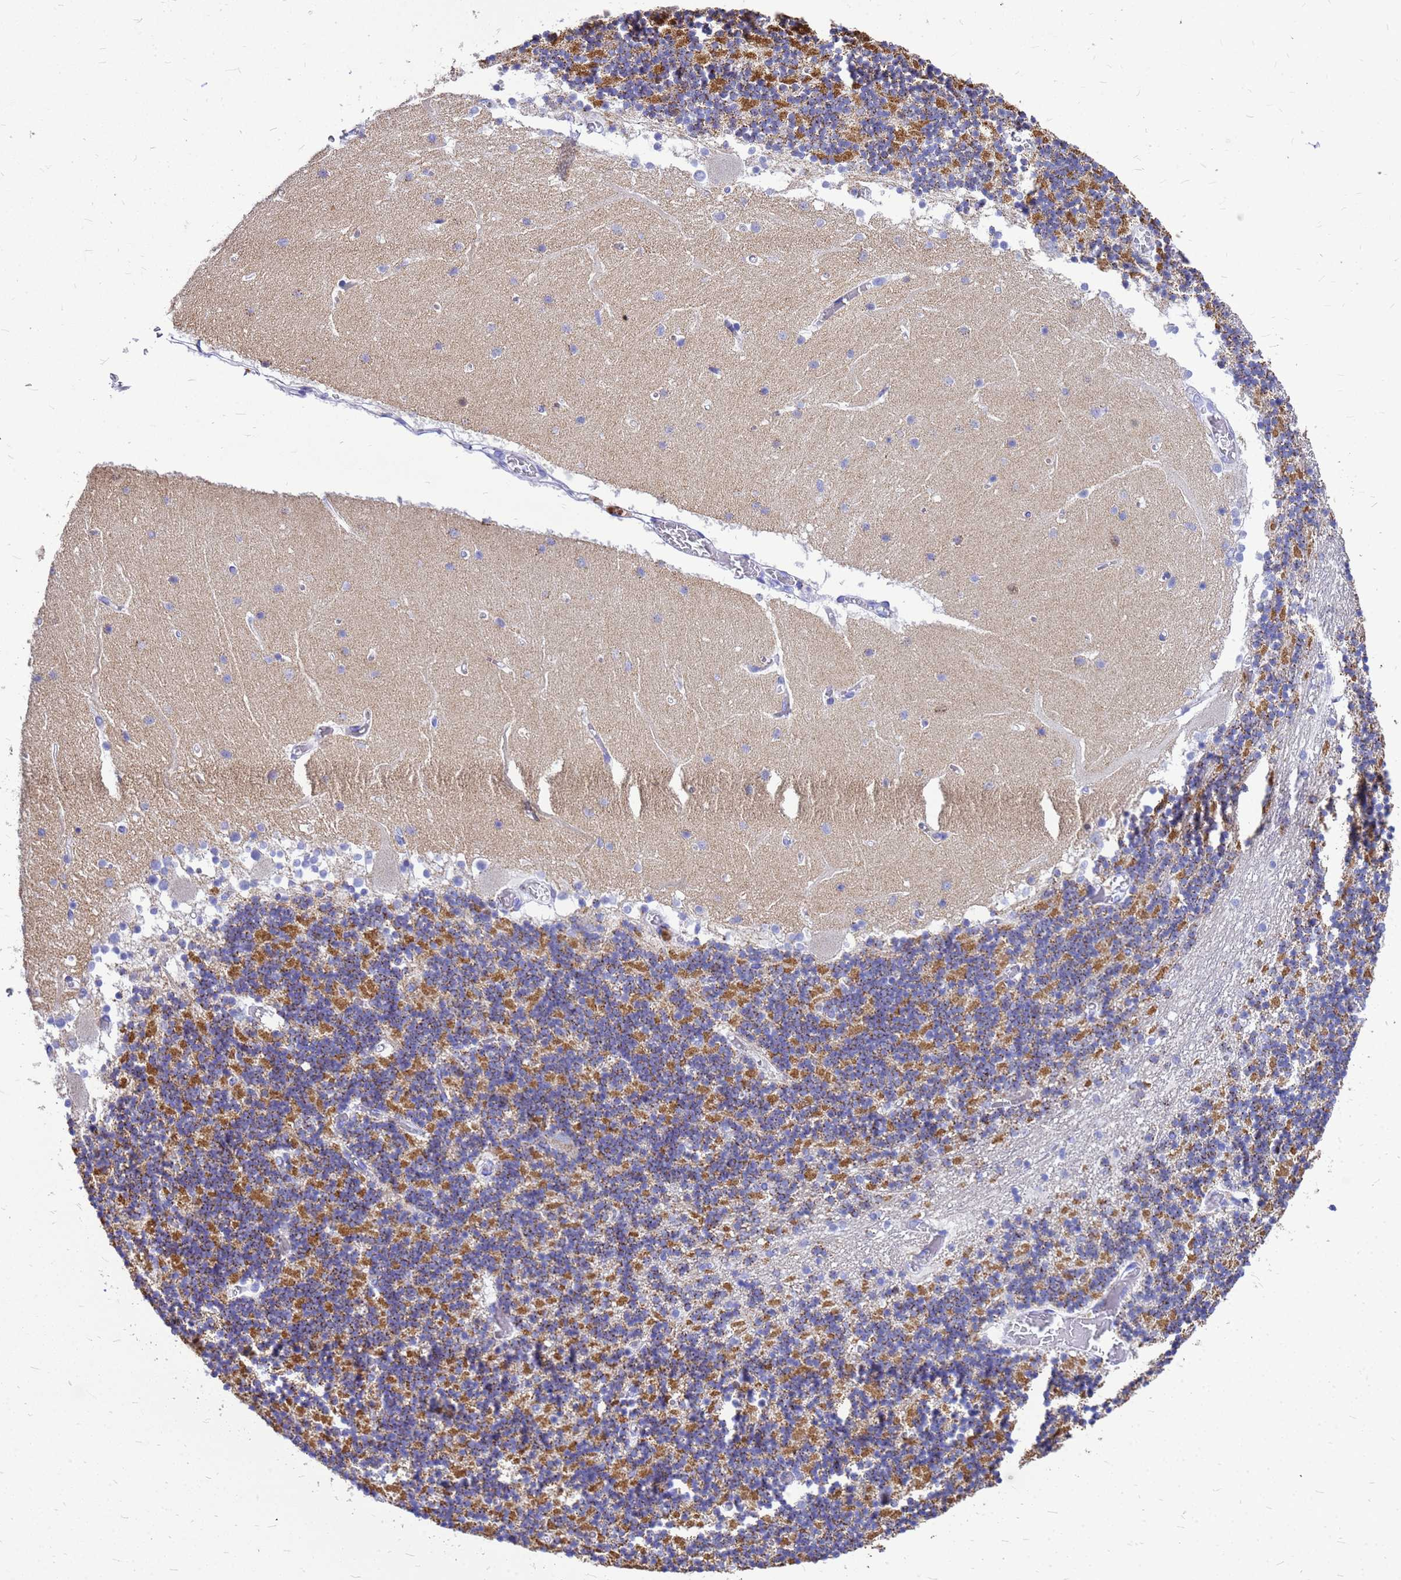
{"staining": {"intensity": "strong", "quantity": "<25%", "location": "cytoplasmic/membranous"}, "tissue": "cerebellum", "cell_type": "Cells in granular layer", "image_type": "normal", "snomed": [{"axis": "morphology", "description": "Normal tissue, NOS"}, {"axis": "topography", "description": "Cerebellum"}], "caption": "DAB (3,3'-diaminobenzidine) immunohistochemical staining of unremarkable human cerebellum demonstrates strong cytoplasmic/membranous protein expression in about <25% of cells in granular layer.", "gene": "OR52E2", "patient": {"sex": "female", "age": 28}}